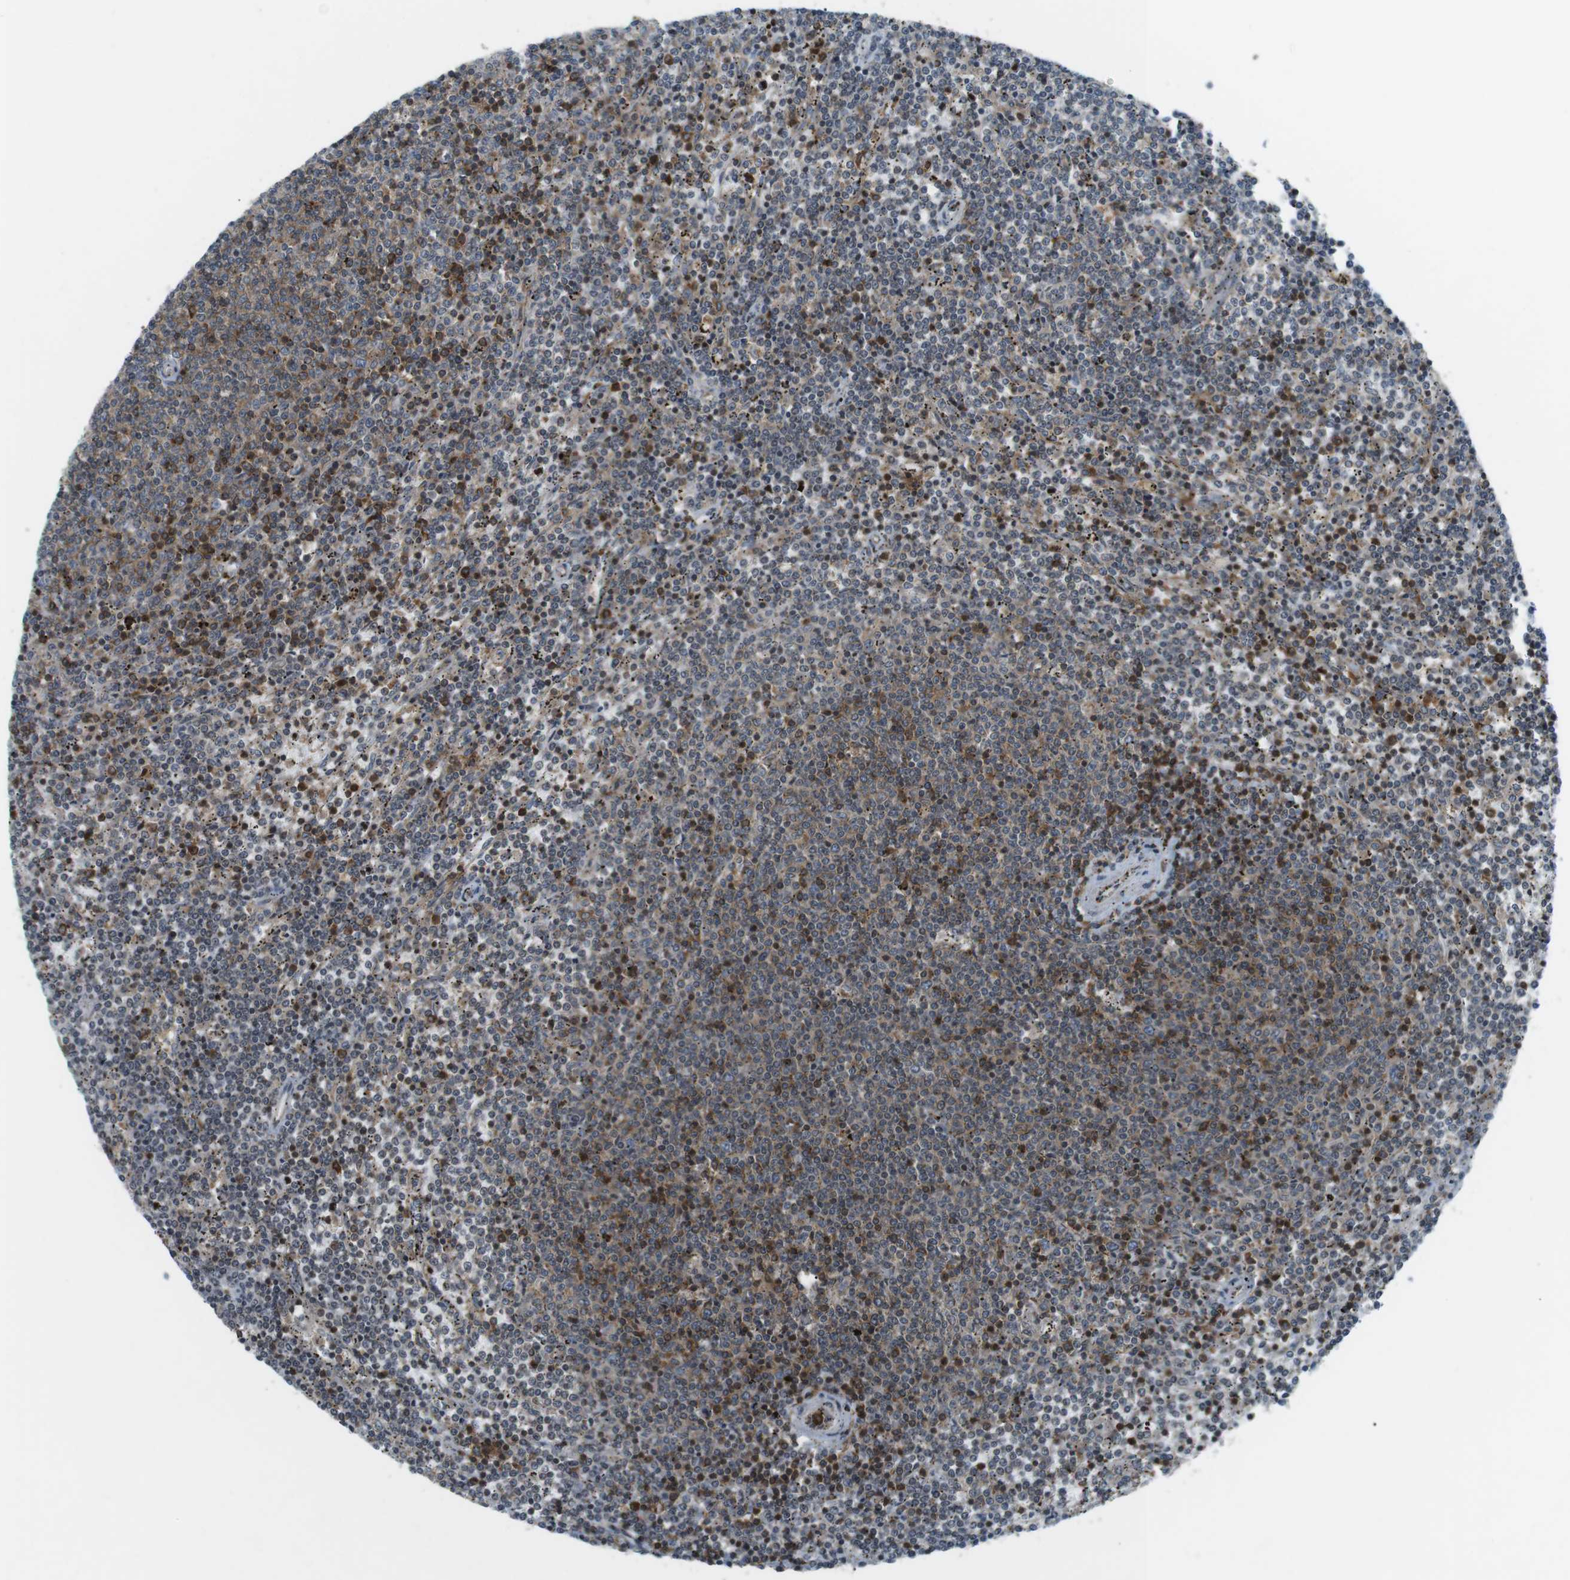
{"staining": {"intensity": "moderate", "quantity": "25%-75%", "location": "cytoplasmic/membranous"}, "tissue": "lymphoma", "cell_type": "Tumor cells", "image_type": "cancer", "snomed": [{"axis": "morphology", "description": "Malignant lymphoma, non-Hodgkin's type, Low grade"}, {"axis": "topography", "description": "Spleen"}], "caption": "Tumor cells show medium levels of moderate cytoplasmic/membranous staining in about 25%-75% of cells in lymphoma.", "gene": "FLII", "patient": {"sex": "female", "age": 50}}